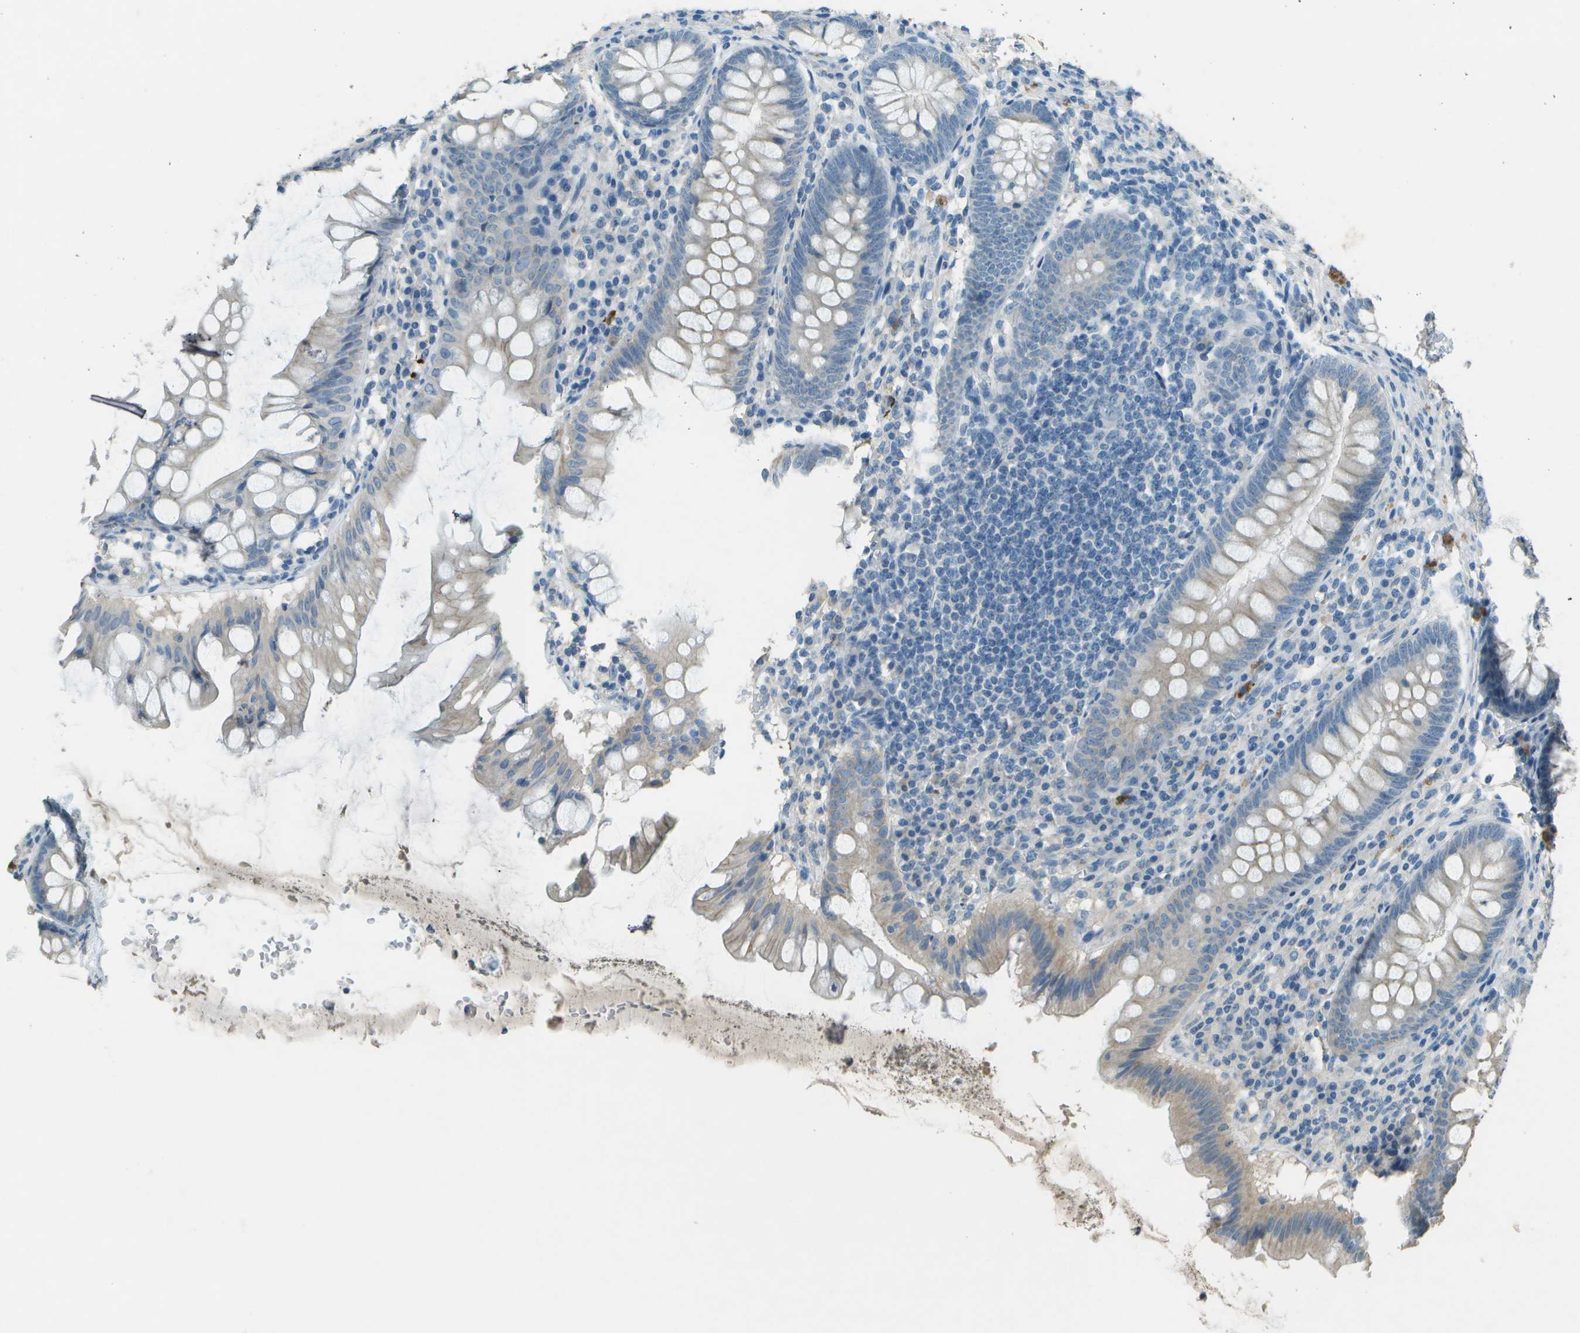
{"staining": {"intensity": "moderate", "quantity": "<25%", "location": "cytoplasmic/membranous"}, "tissue": "appendix", "cell_type": "Glandular cells", "image_type": "normal", "snomed": [{"axis": "morphology", "description": "Normal tissue, NOS"}, {"axis": "topography", "description": "Appendix"}], "caption": "Immunohistochemistry staining of unremarkable appendix, which displays low levels of moderate cytoplasmic/membranous positivity in approximately <25% of glandular cells indicating moderate cytoplasmic/membranous protein positivity. The staining was performed using DAB (brown) for protein detection and nuclei were counterstained in hematoxylin (blue).", "gene": "LGI2", "patient": {"sex": "male", "age": 56}}